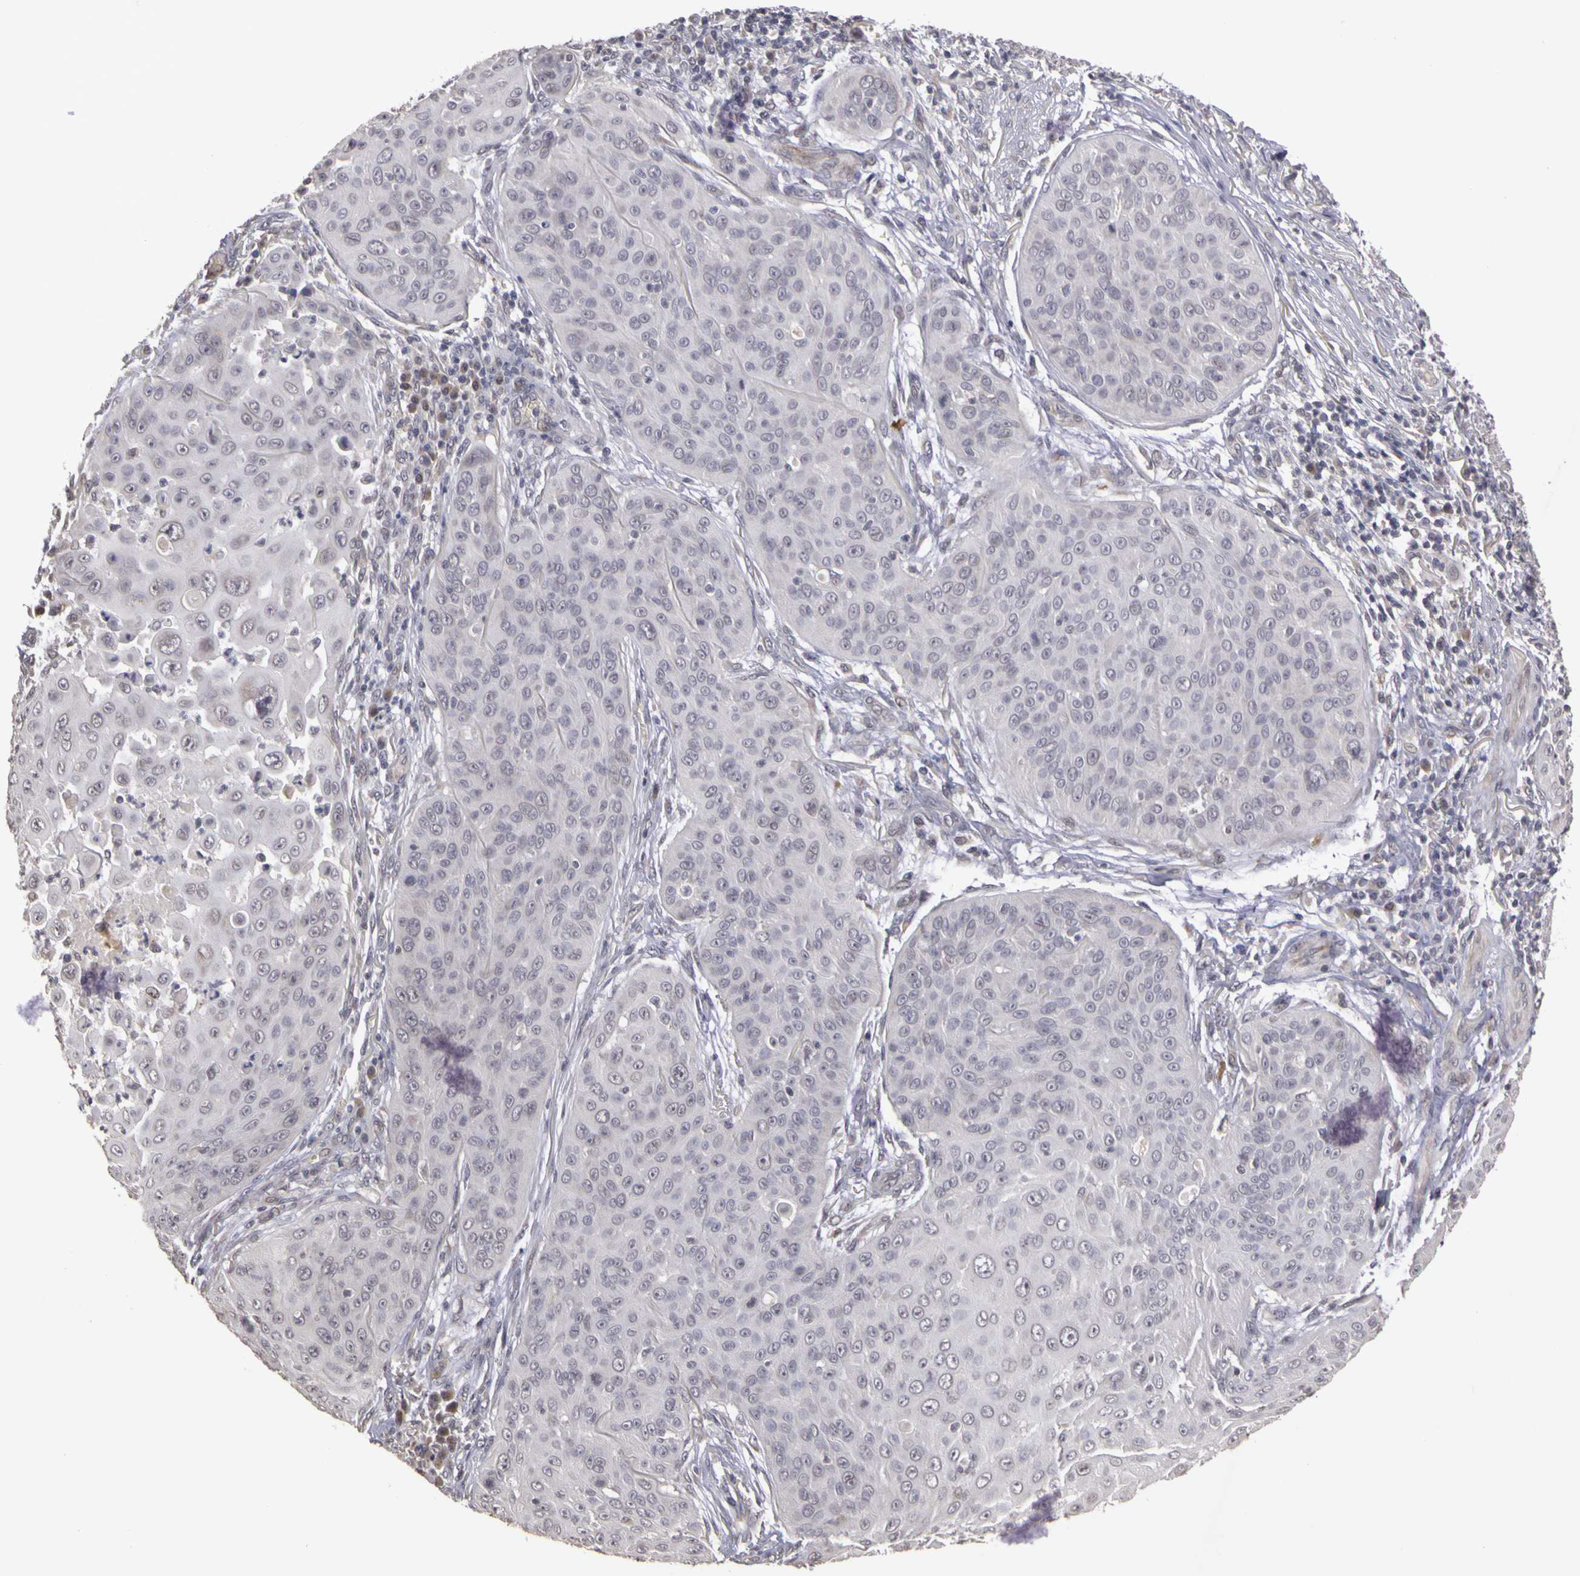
{"staining": {"intensity": "negative", "quantity": "none", "location": "none"}, "tissue": "skin cancer", "cell_type": "Tumor cells", "image_type": "cancer", "snomed": [{"axis": "morphology", "description": "Squamous cell carcinoma, NOS"}, {"axis": "topography", "description": "Skin"}], "caption": "Skin cancer was stained to show a protein in brown. There is no significant positivity in tumor cells.", "gene": "FRMD7", "patient": {"sex": "male", "age": 82}}